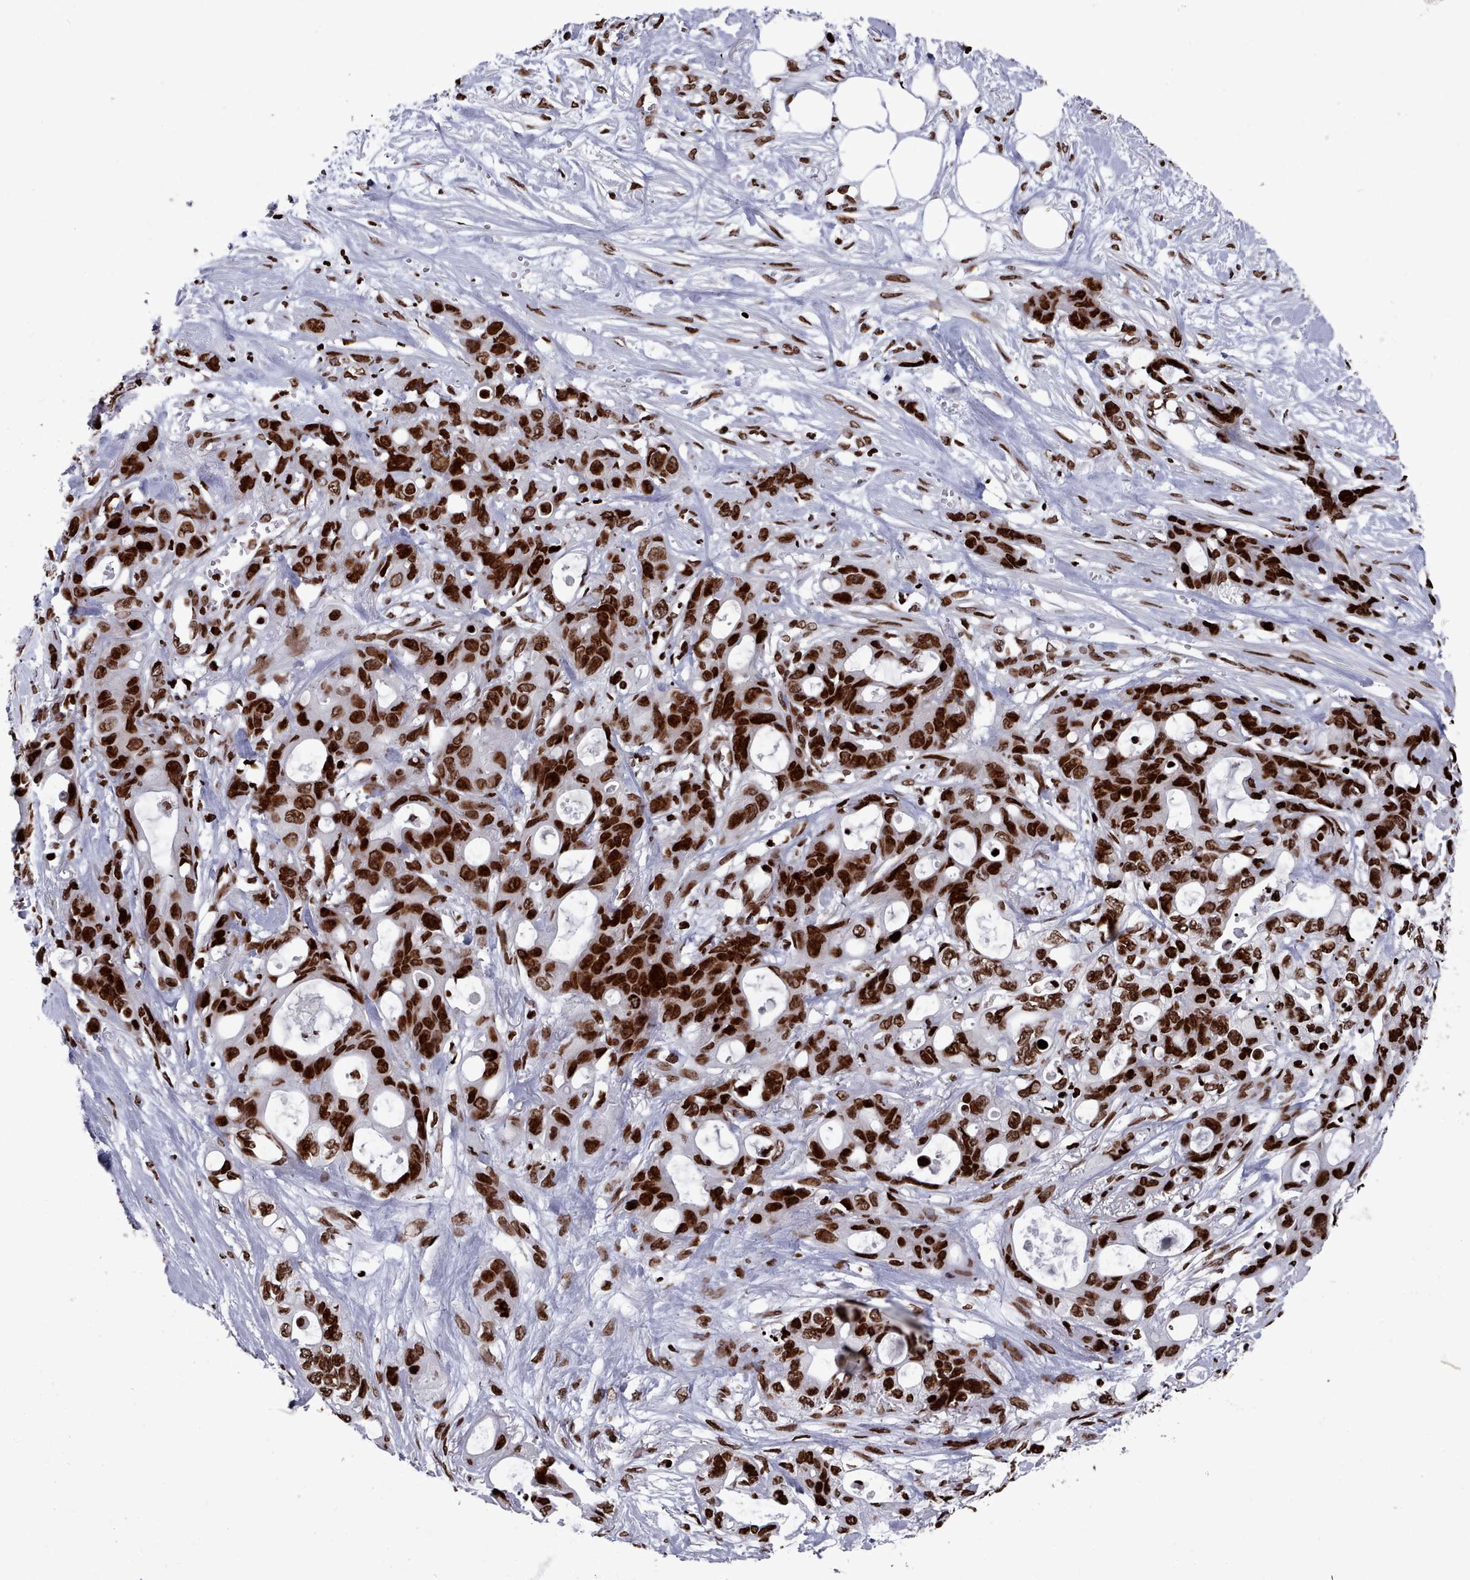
{"staining": {"intensity": "strong", "quantity": ">75%", "location": "nuclear"}, "tissue": "ovarian cancer", "cell_type": "Tumor cells", "image_type": "cancer", "snomed": [{"axis": "morphology", "description": "Cystadenocarcinoma, mucinous, NOS"}, {"axis": "topography", "description": "Ovary"}], "caption": "The micrograph demonstrates staining of ovarian mucinous cystadenocarcinoma, revealing strong nuclear protein positivity (brown color) within tumor cells.", "gene": "PCDHB12", "patient": {"sex": "female", "age": 70}}